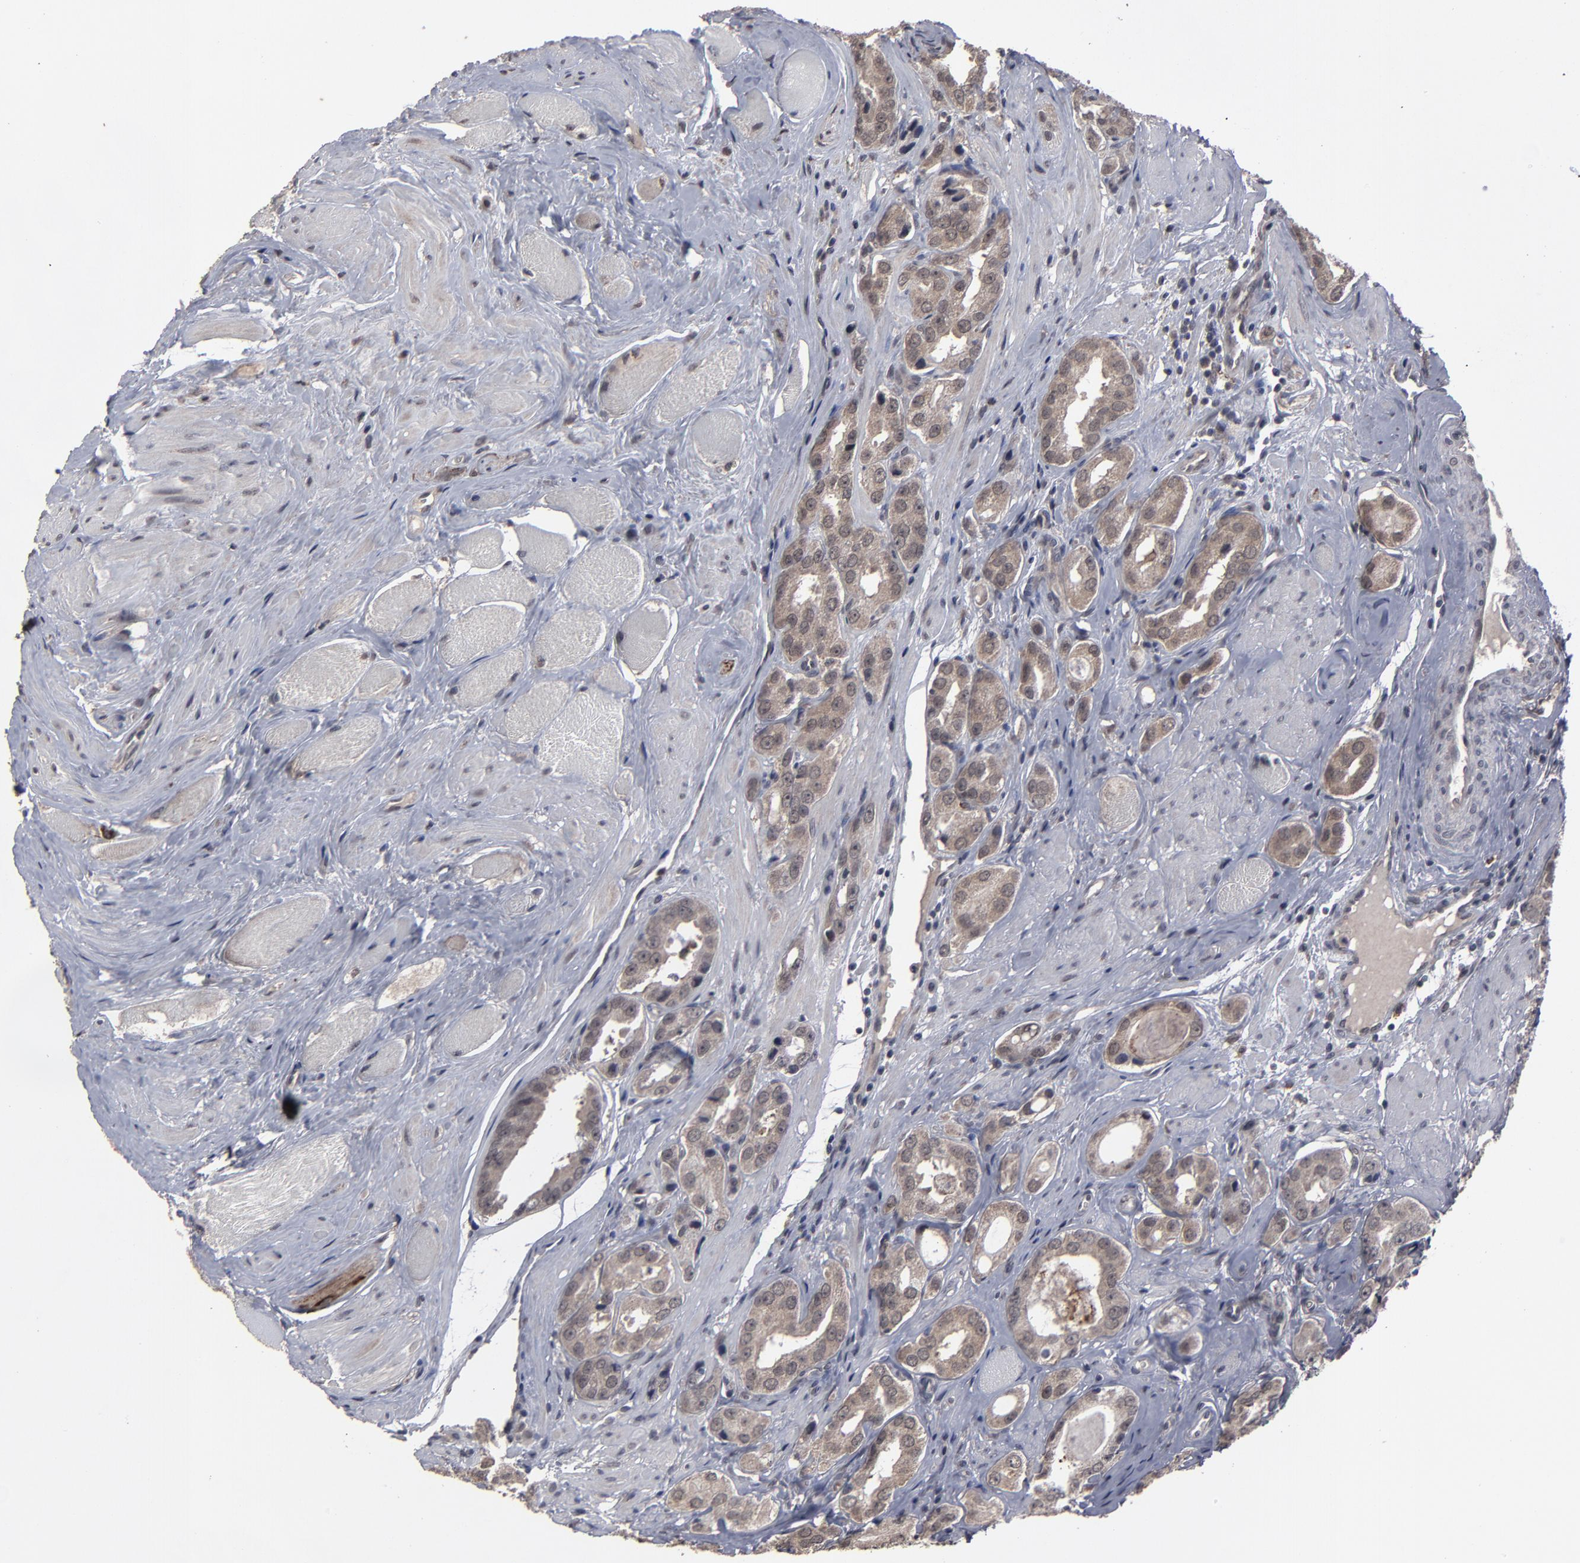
{"staining": {"intensity": "weak", "quantity": ">75%", "location": "cytoplasmic/membranous"}, "tissue": "prostate cancer", "cell_type": "Tumor cells", "image_type": "cancer", "snomed": [{"axis": "morphology", "description": "Adenocarcinoma, Medium grade"}, {"axis": "topography", "description": "Prostate"}], "caption": "Brown immunohistochemical staining in human prostate adenocarcinoma (medium-grade) reveals weak cytoplasmic/membranous expression in about >75% of tumor cells. The protein is stained brown, and the nuclei are stained in blue (DAB (3,3'-diaminobenzidine) IHC with brightfield microscopy, high magnification).", "gene": "SLC22A17", "patient": {"sex": "male", "age": 53}}